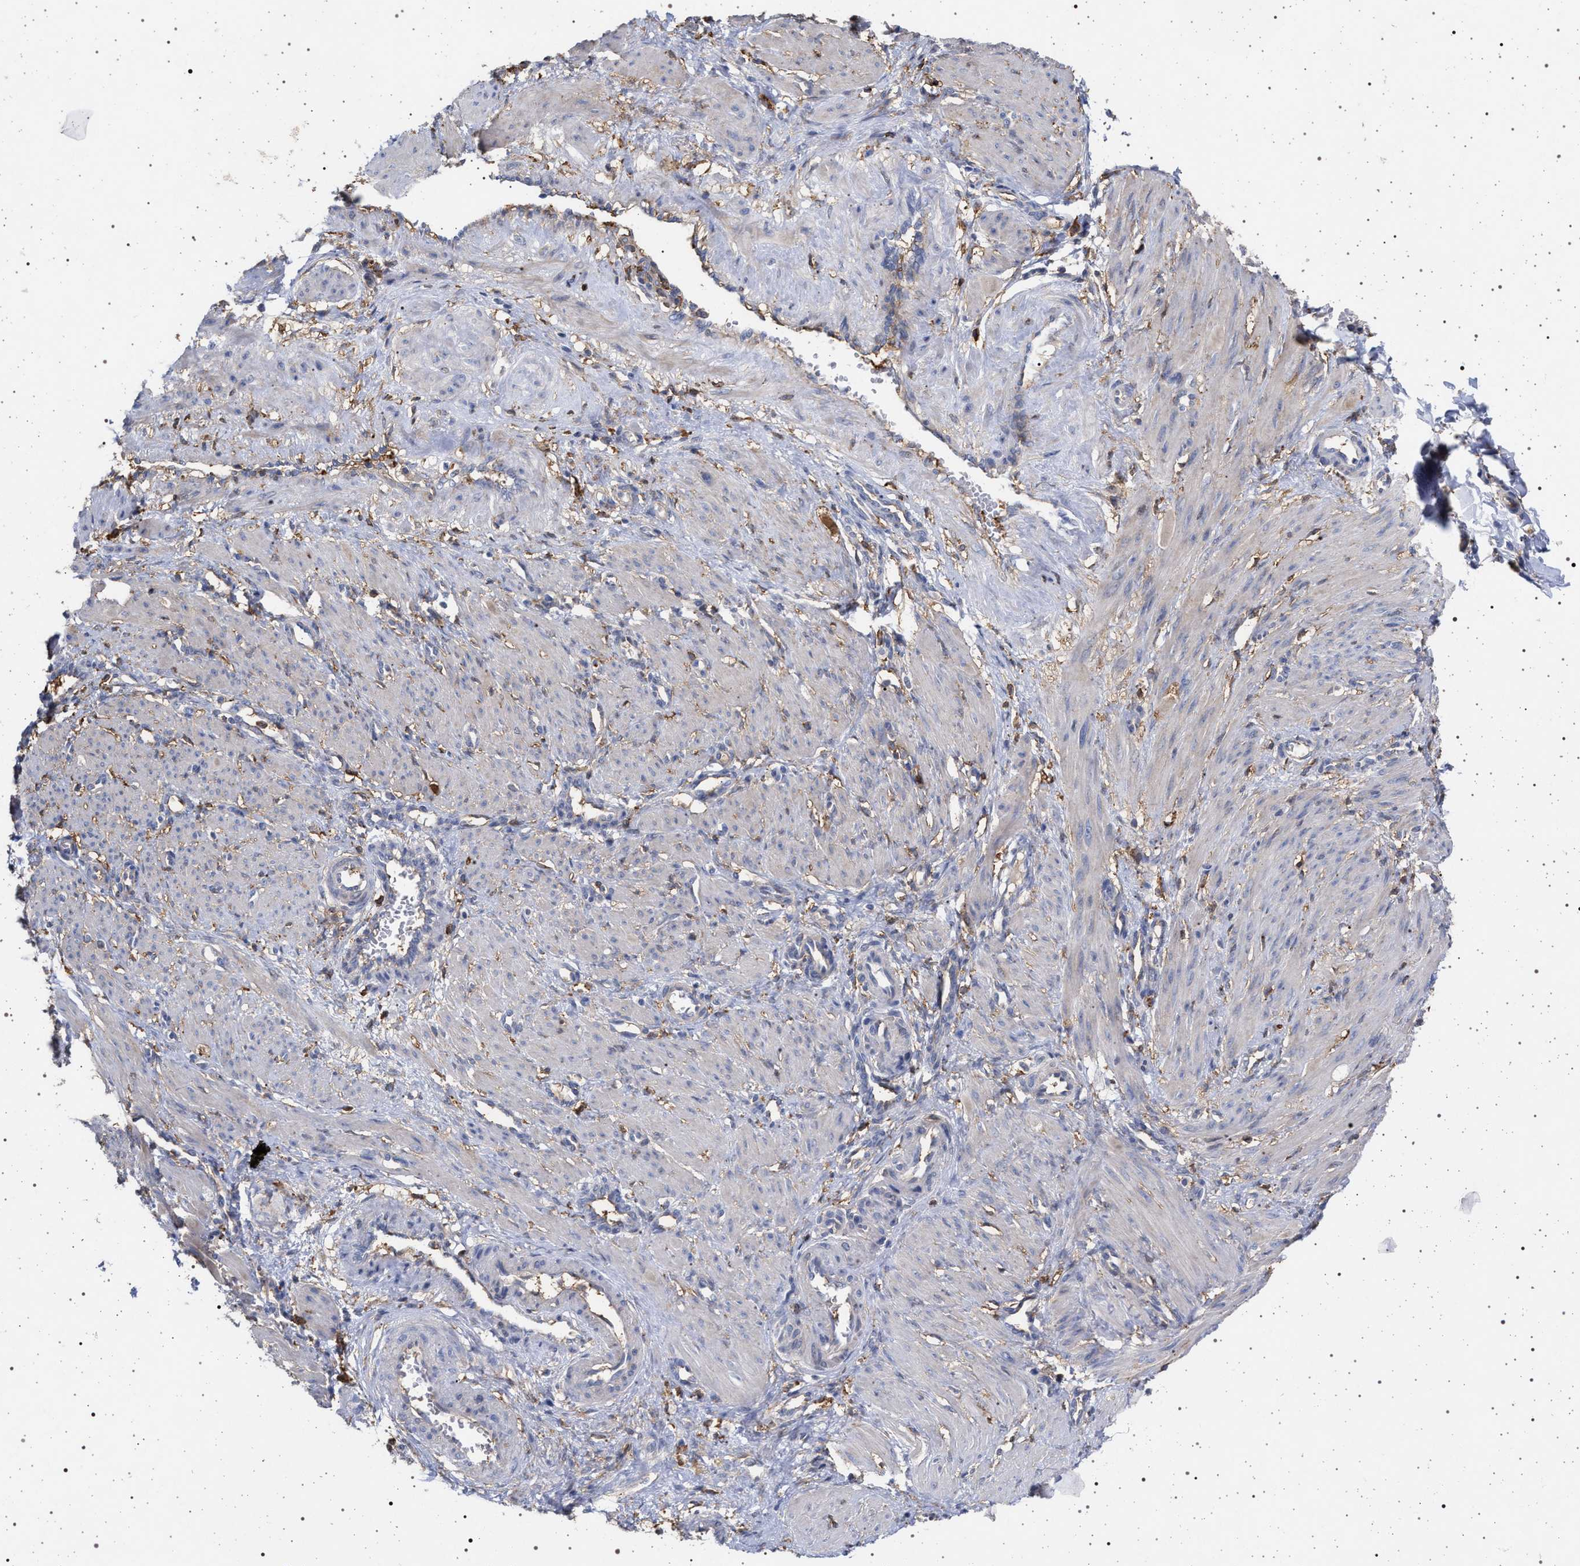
{"staining": {"intensity": "negative", "quantity": "none", "location": "none"}, "tissue": "smooth muscle", "cell_type": "Smooth muscle cells", "image_type": "normal", "snomed": [{"axis": "morphology", "description": "Normal tissue, NOS"}, {"axis": "topography", "description": "Endometrium"}], "caption": "This is an IHC histopathology image of normal human smooth muscle. There is no staining in smooth muscle cells.", "gene": "PLG", "patient": {"sex": "female", "age": 33}}